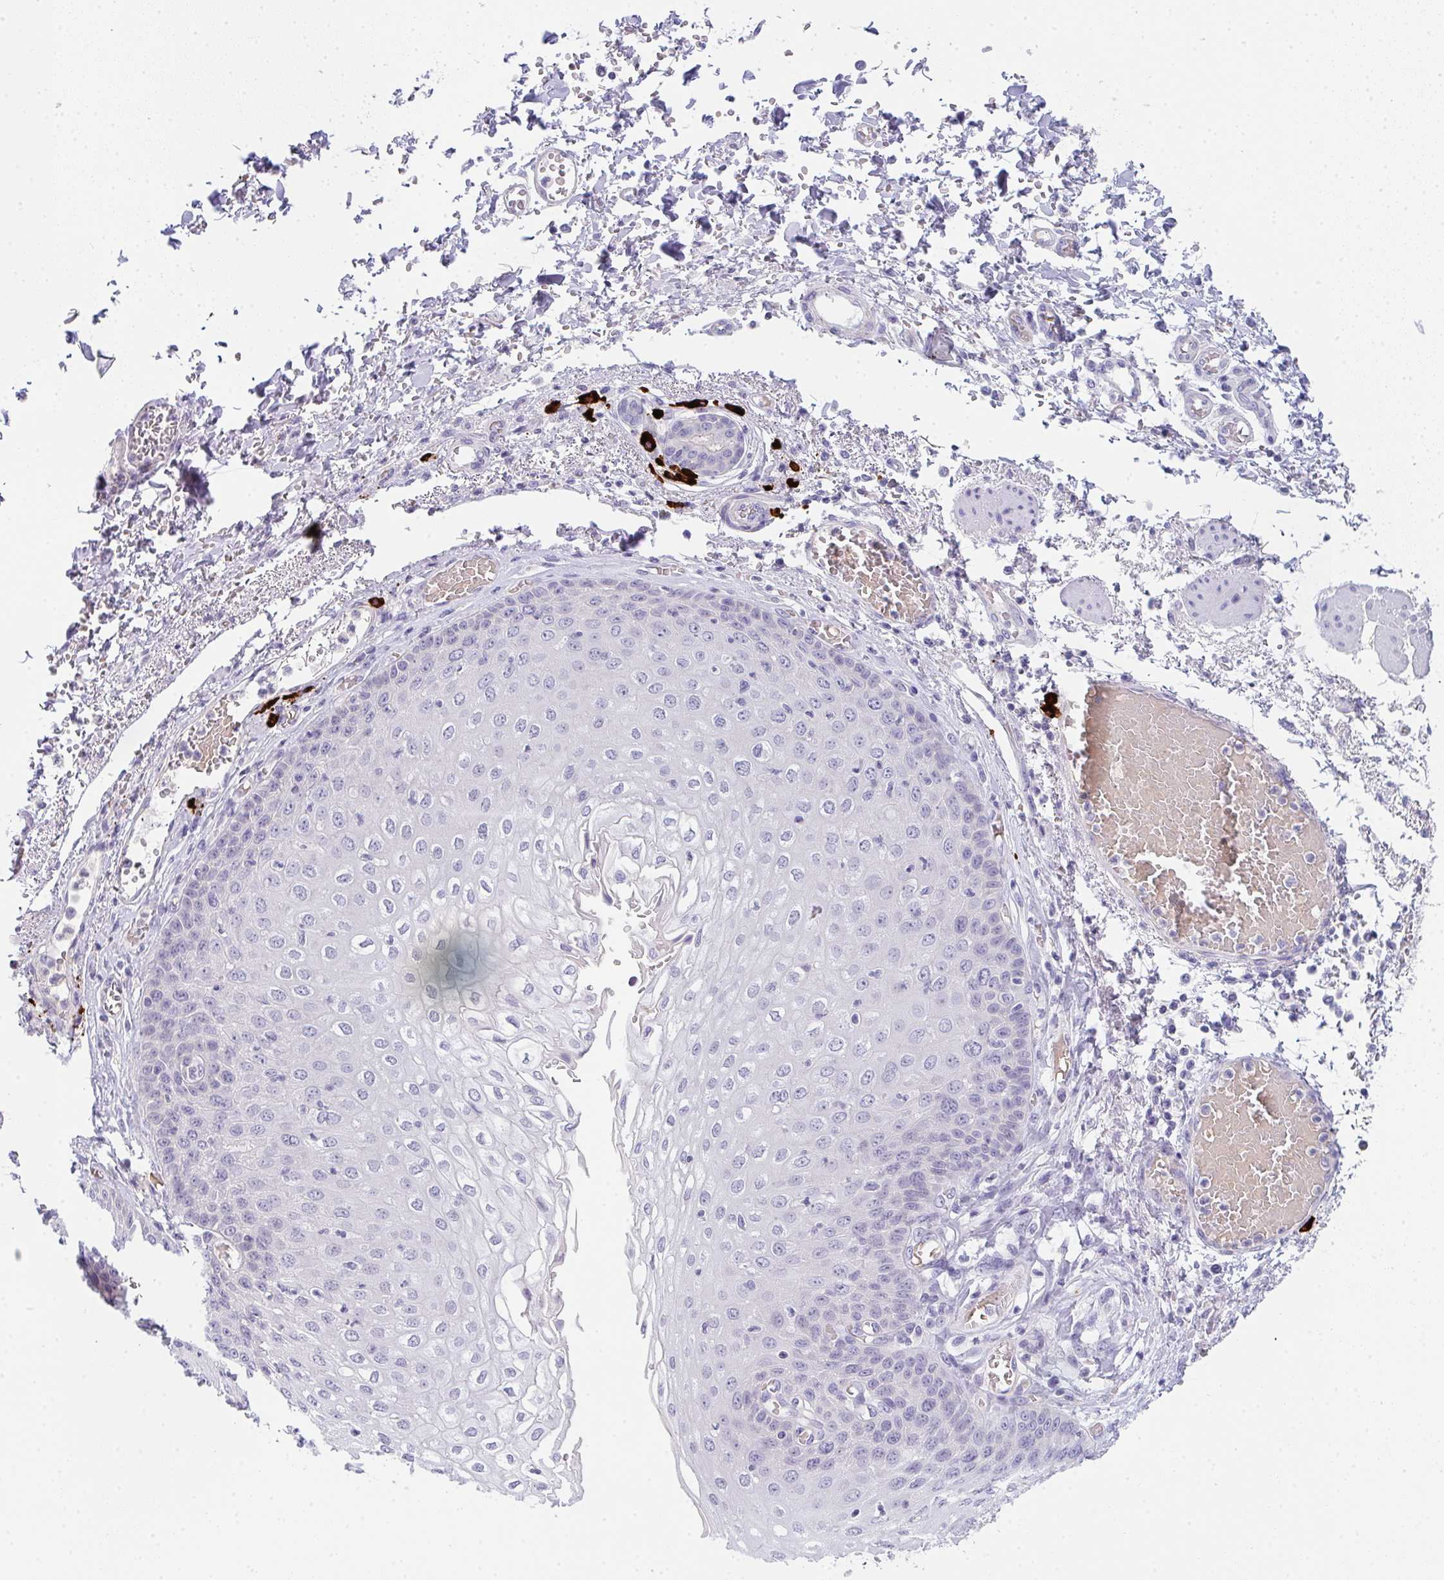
{"staining": {"intensity": "negative", "quantity": "none", "location": "none"}, "tissue": "esophagus", "cell_type": "Squamous epithelial cells", "image_type": "normal", "snomed": [{"axis": "morphology", "description": "Normal tissue, NOS"}, {"axis": "morphology", "description": "Adenocarcinoma, NOS"}, {"axis": "topography", "description": "Esophagus"}], "caption": "Esophagus was stained to show a protein in brown. There is no significant staining in squamous epithelial cells.", "gene": "CACNA1S", "patient": {"sex": "male", "age": 81}}